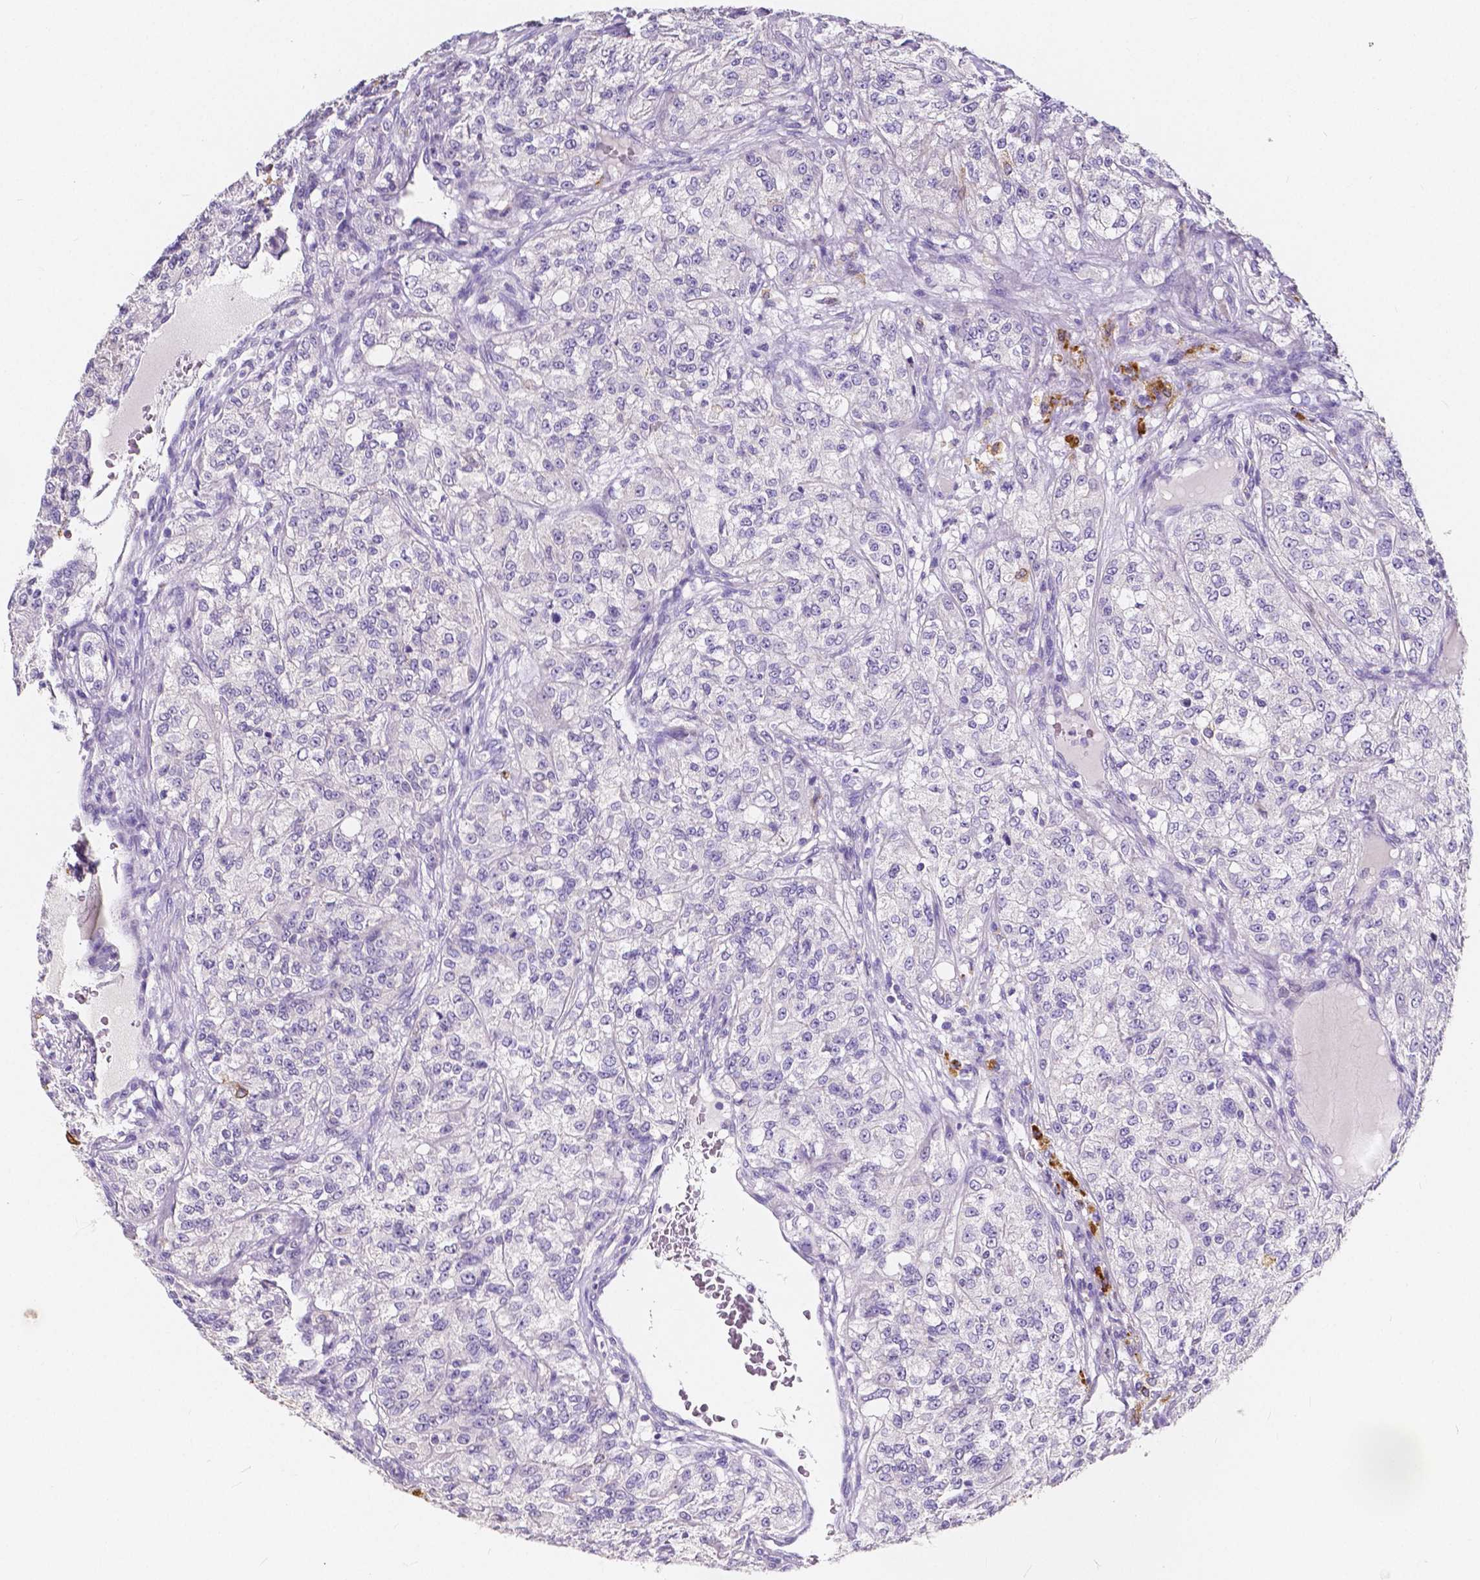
{"staining": {"intensity": "negative", "quantity": "none", "location": "none"}, "tissue": "renal cancer", "cell_type": "Tumor cells", "image_type": "cancer", "snomed": [{"axis": "morphology", "description": "Adenocarcinoma, NOS"}, {"axis": "topography", "description": "Kidney"}], "caption": "High power microscopy photomicrograph of an immunohistochemistry (IHC) image of adenocarcinoma (renal), revealing no significant expression in tumor cells. (Stains: DAB immunohistochemistry with hematoxylin counter stain, Microscopy: brightfield microscopy at high magnification).", "gene": "ACP5", "patient": {"sex": "female", "age": 63}}